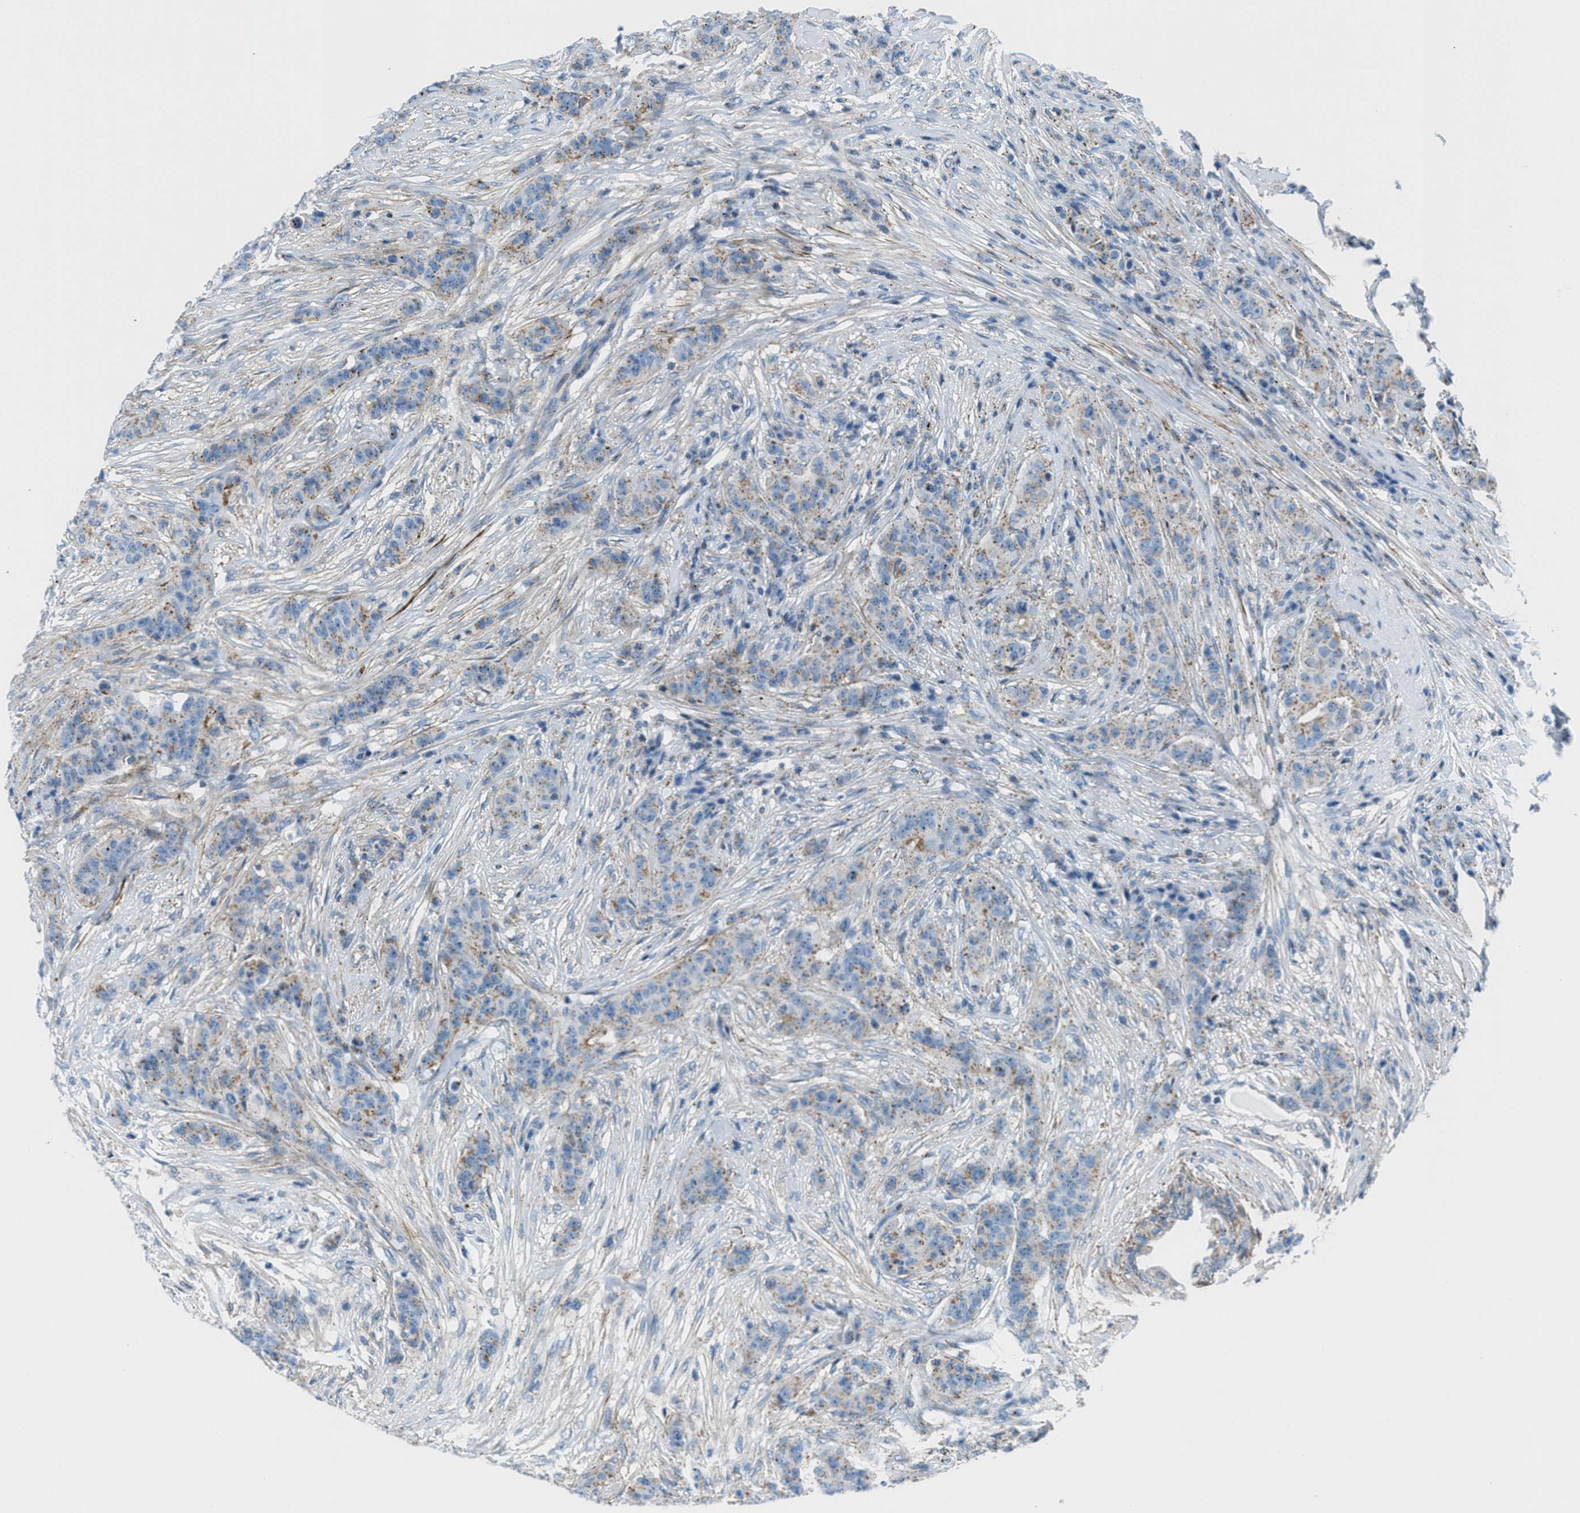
{"staining": {"intensity": "weak", "quantity": ">75%", "location": "cytoplasmic/membranous"}, "tissue": "breast cancer", "cell_type": "Tumor cells", "image_type": "cancer", "snomed": [{"axis": "morphology", "description": "Normal tissue, NOS"}, {"axis": "morphology", "description": "Duct carcinoma"}, {"axis": "topography", "description": "Breast"}], "caption": "This histopathology image exhibits breast intraductal carcinoma stained with immunohistochemistry (IHC) to label a protein in brown. The cytoplasmic/membranous of tumor cells show weak positivity for the protein. Nuclei are counter-stained blue.", "gene": "MFSD13A", "patient": {"sex": "female", "age": 40}}